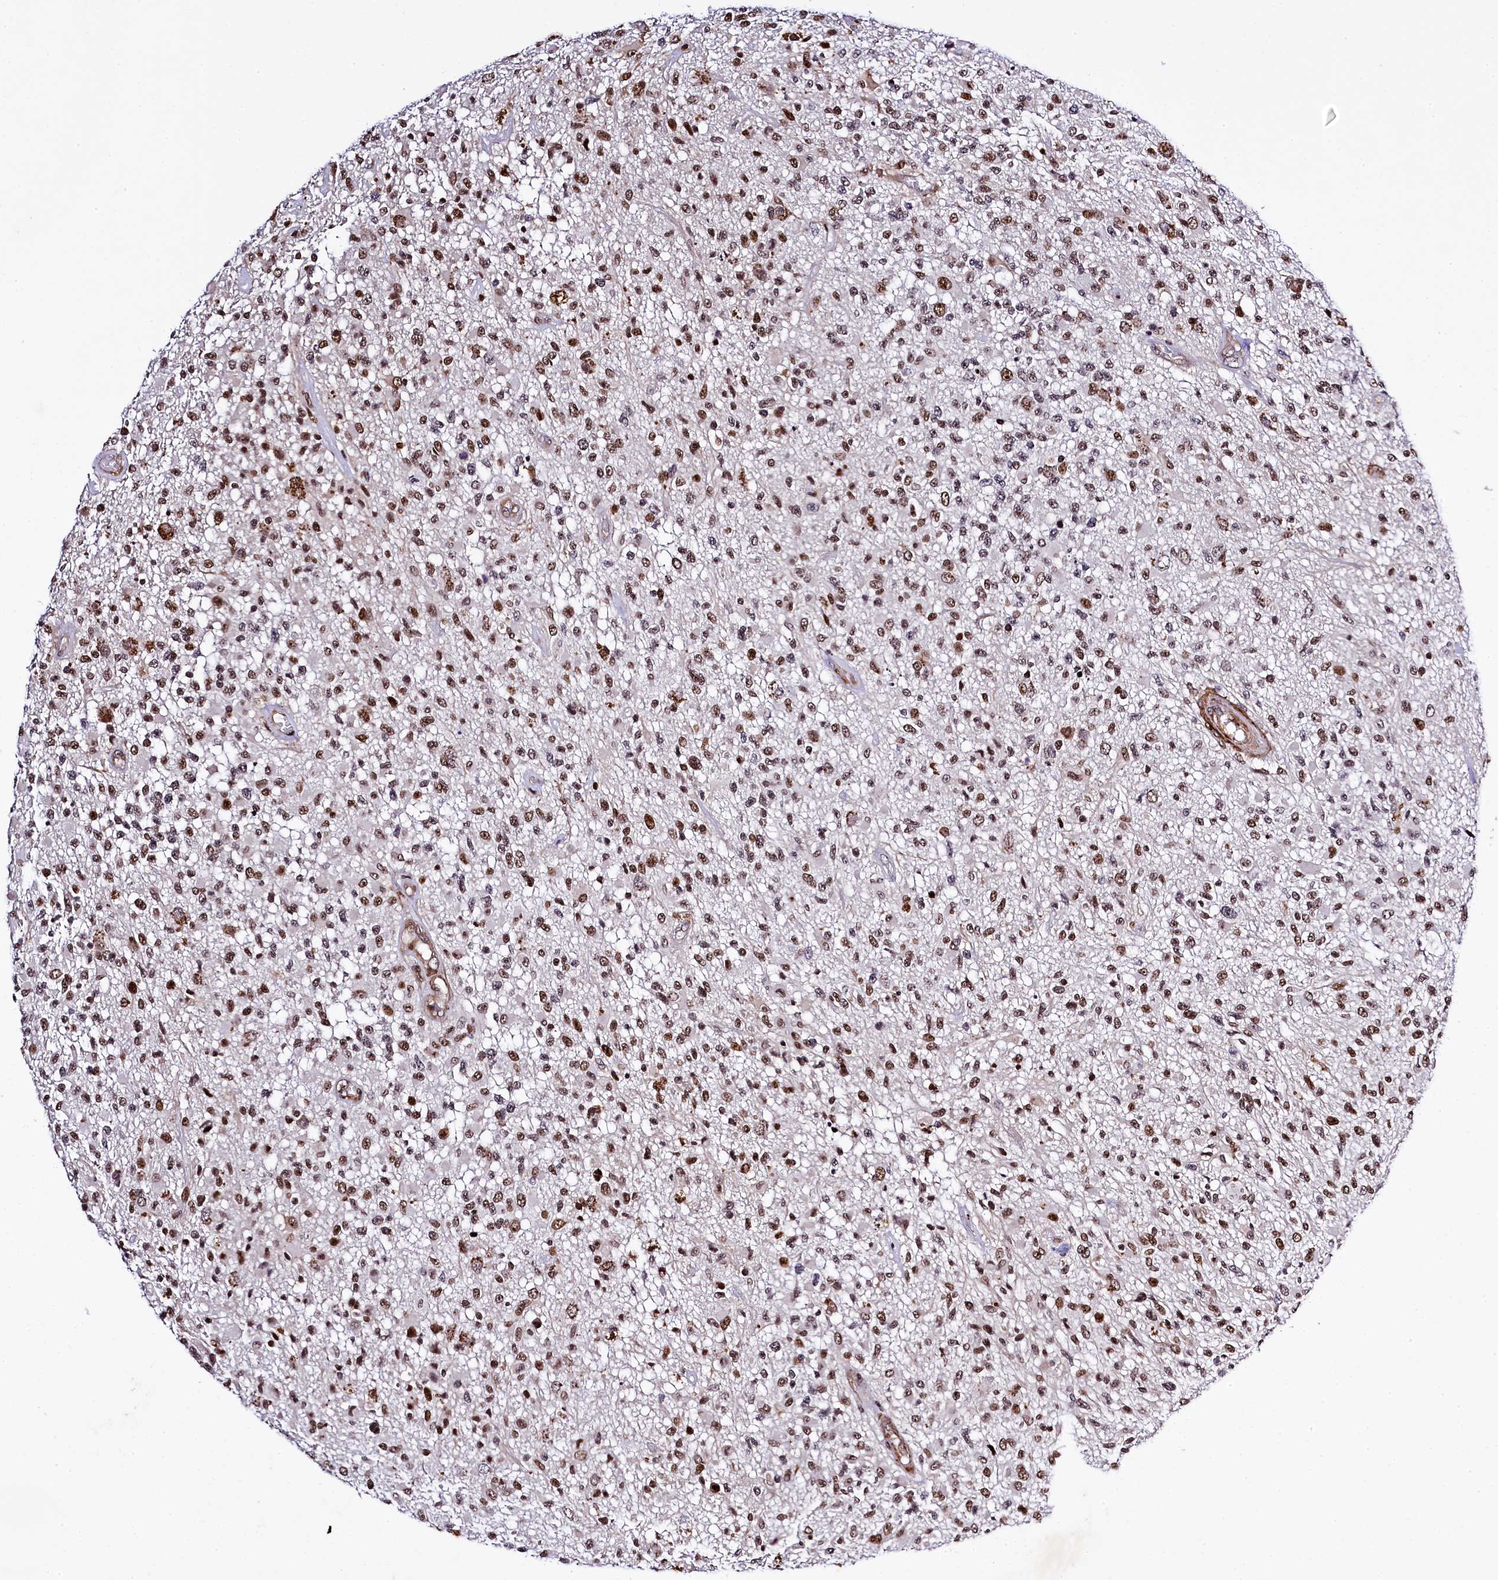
{"staining": {"intensity": "moderate", "quantity": ">75%", "location": "nuclear"}, "tissue": "glioma", "cell_type": "Tumor cells", "image_type": "cancer", "snomed": [{"axis": "morphology", "description": "Glioma, malignant, High grade"}, {"axis": "morphology", "description": "Glioblastoma, NOS"}, {"axis": "topography", "description": "Brain"}], "caption": "Immunohistochemistry (IHC) of human glioblastoma demonstrates medium levels of moderate nuclear expression in about >75% of tumor cells.", "gene": "SAMD10", "patient": {"sex": "male", "age": 60}}